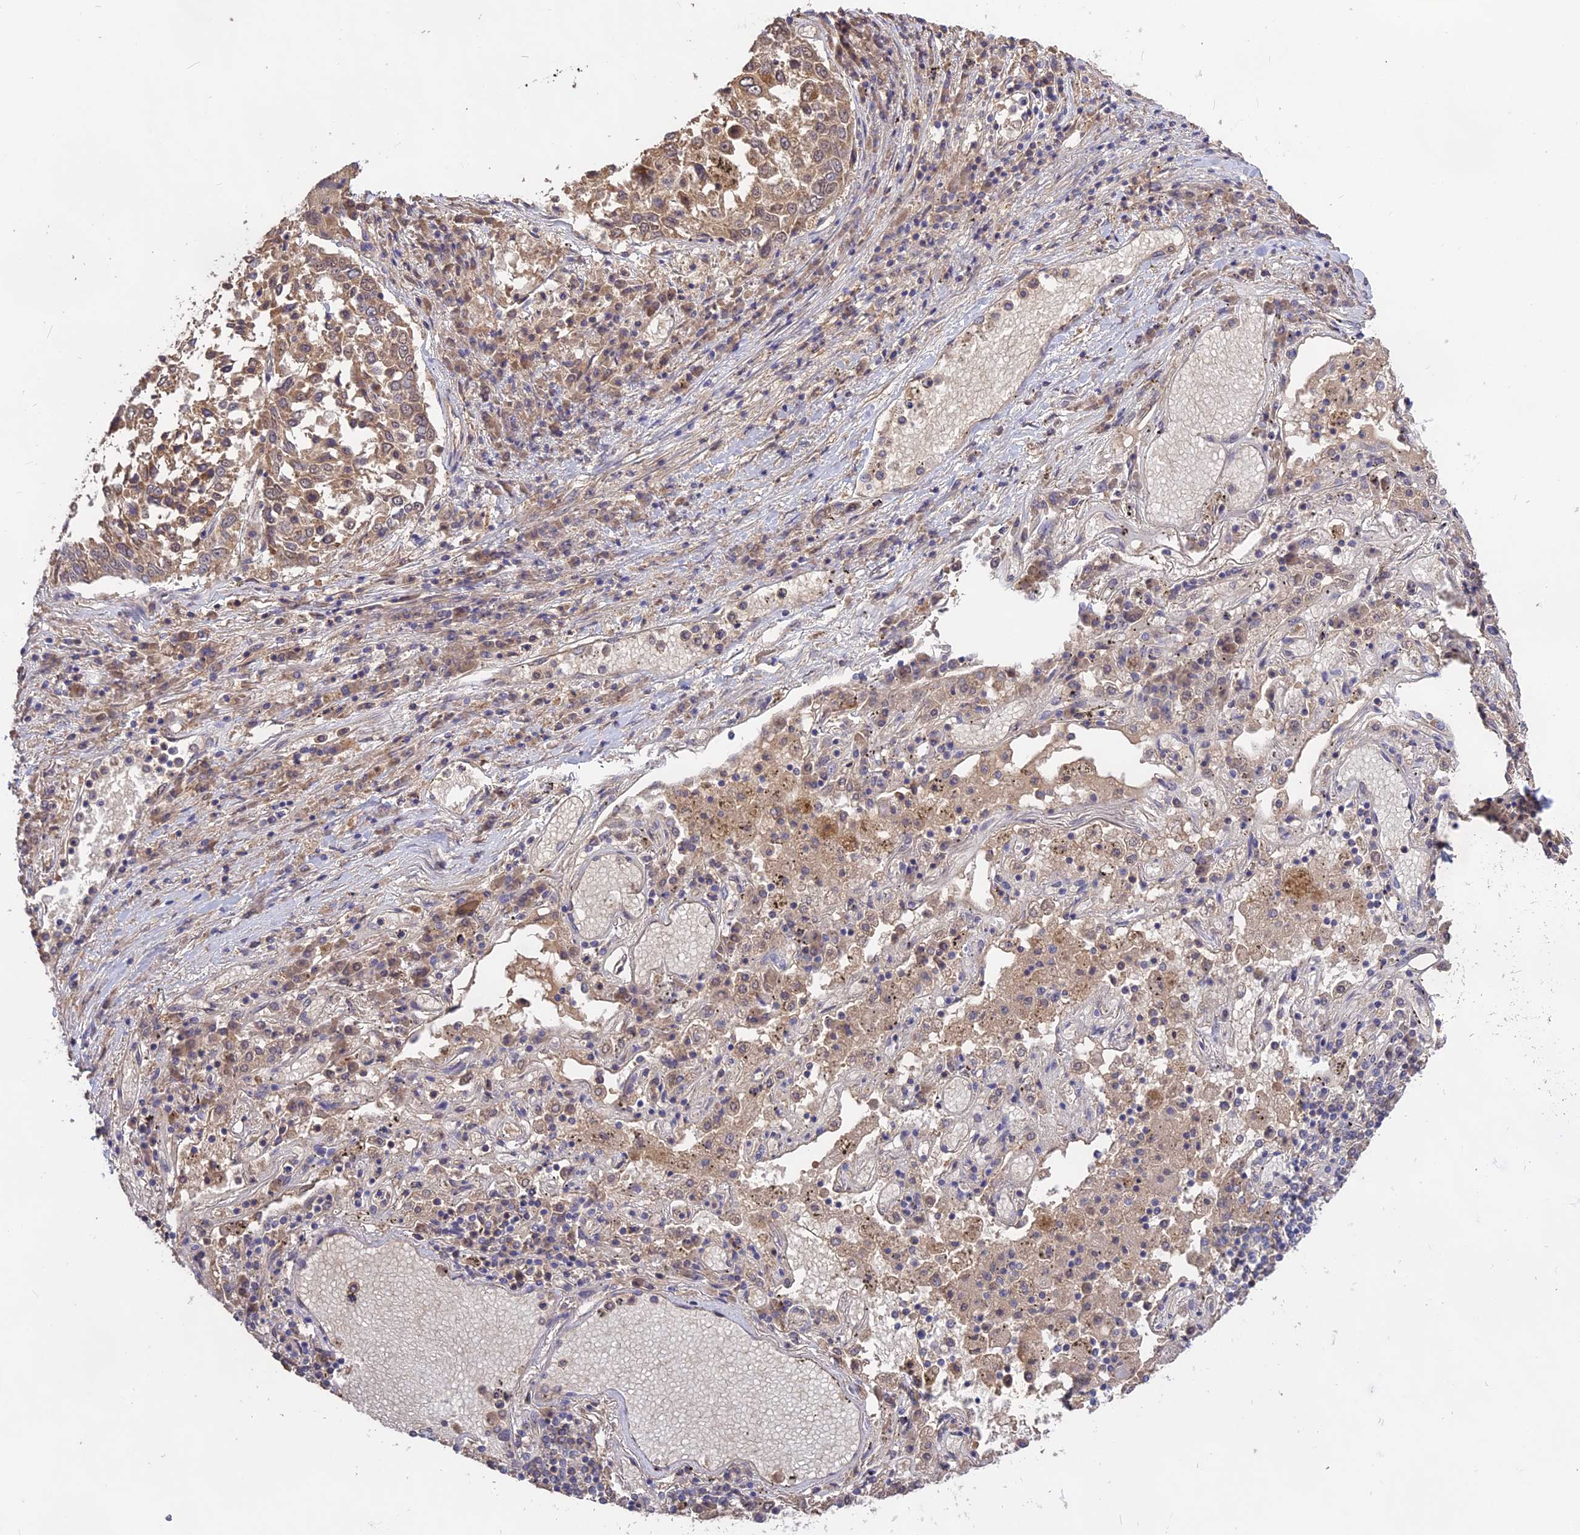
{"staining": {"intensity": "moderate", "quantity": ">75%", "location": "cytoplasmic/membranous"}, "tissue": "lung cancer", "cell_type": "Tumor cells", "image_type": "cancer", "snomed": [{"axis": "morphology", "description": "Squamous cell carcinoma, NOS"}, {"axis": "topography", "description": "Lung"}], "caption": "Brown immunohistochemical staining in lung cancer exhibits moderate cytoplasmic/membranous expression in about >75% of tumor cells.", "gene": "NUDT8", "patient": {"sex": "male", "age": 65}}